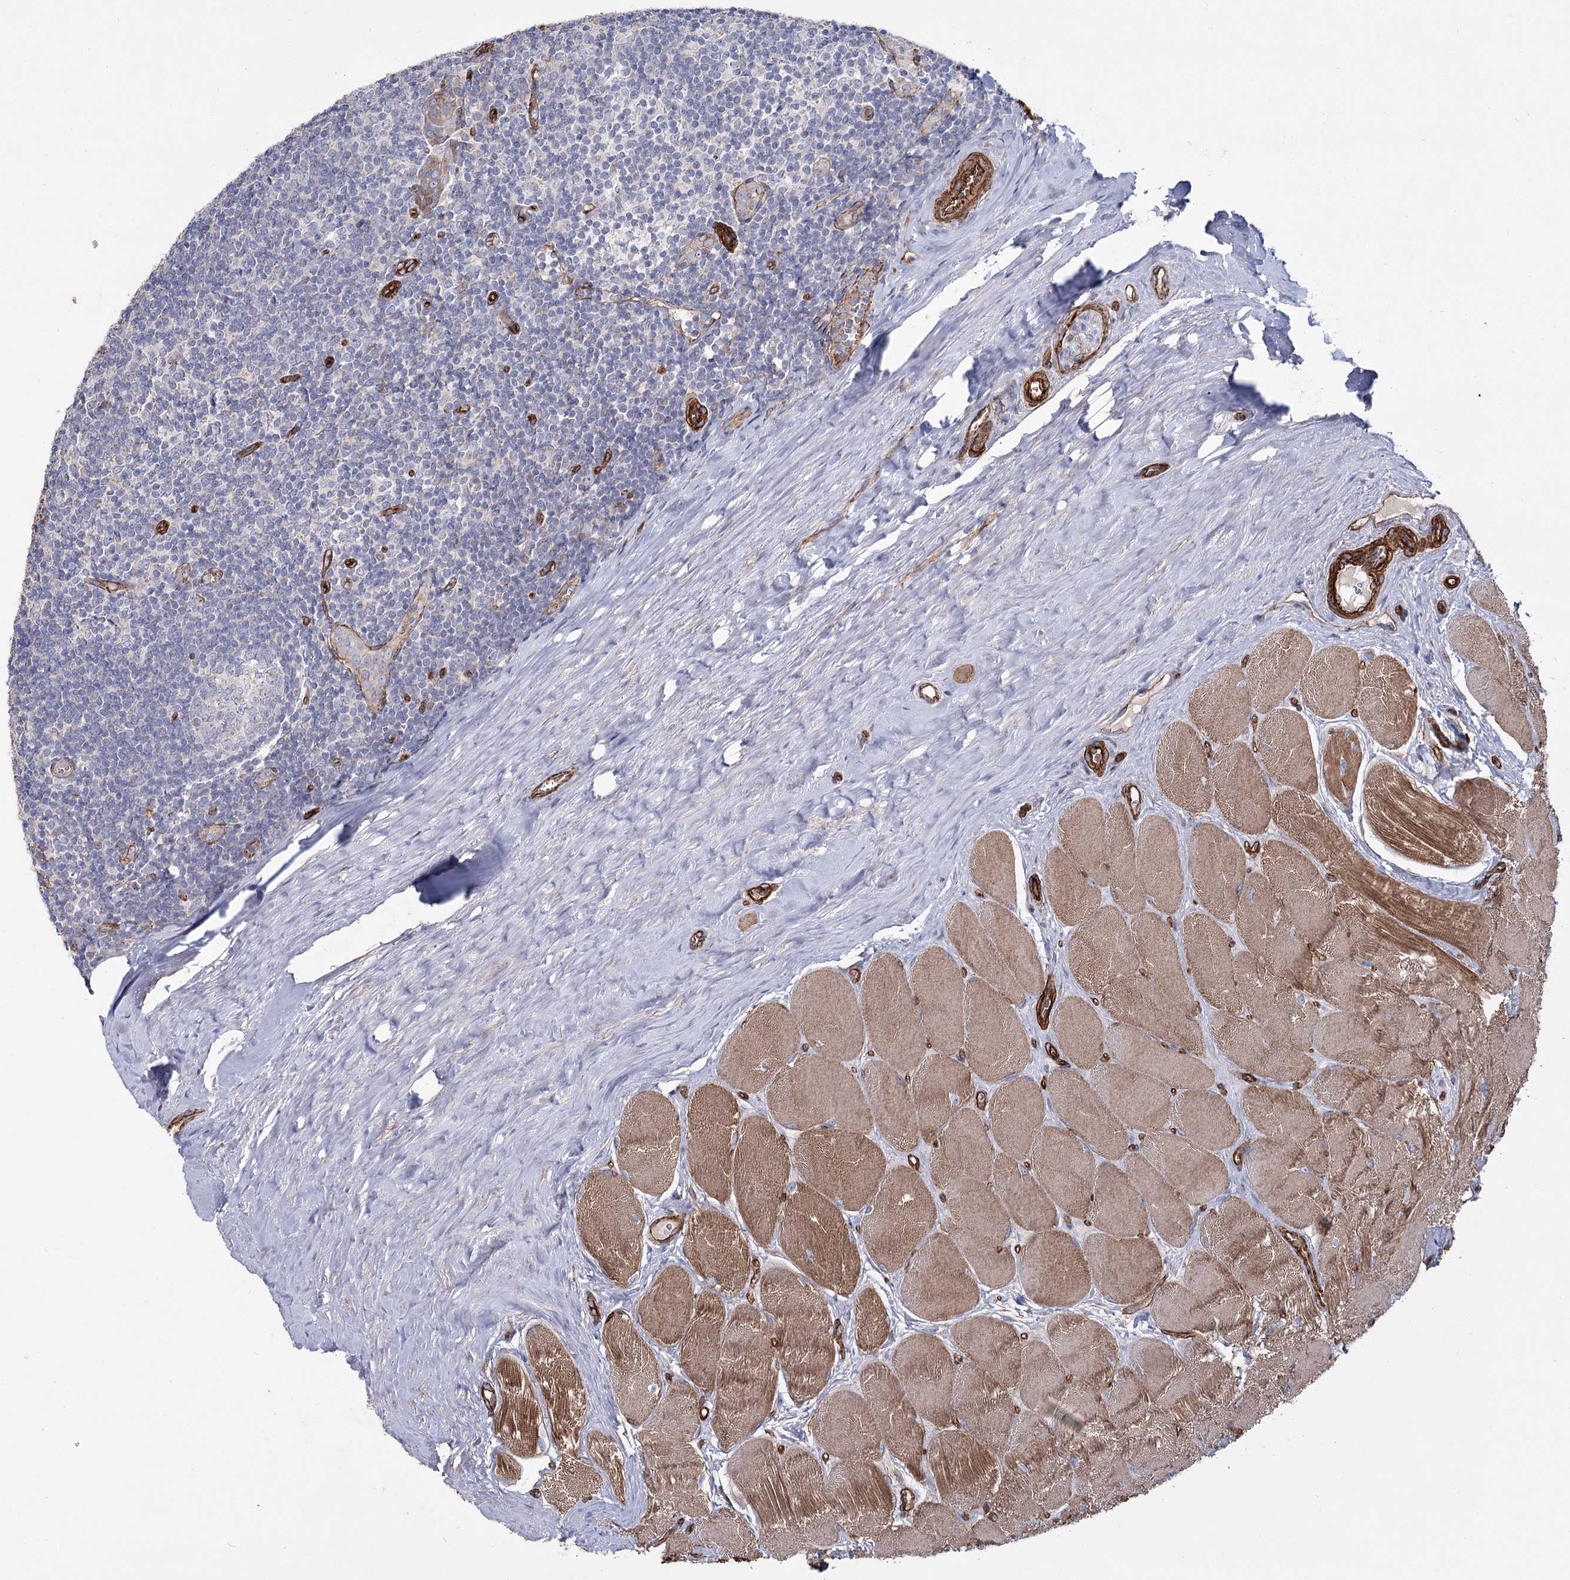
{"staining": {"intensity": "negative", "quantity": "none", "location": "none"}, "tissue": "tonsil", "cell_type": "Germinal center cells", "image_type": "normal", "snomed": [{"axis": "morphology", "description": "Normal tissue, NOS"}, {"axis": "topography", "description": "Tonsil"}], "caption": "IHC micrograph of unremarkable tonsil: human tonsil stained with DAB displays no significant protein positivity in germinal center cells.", "gene": "TMEM164", "patient": {"sex": "male", "age": 27}}